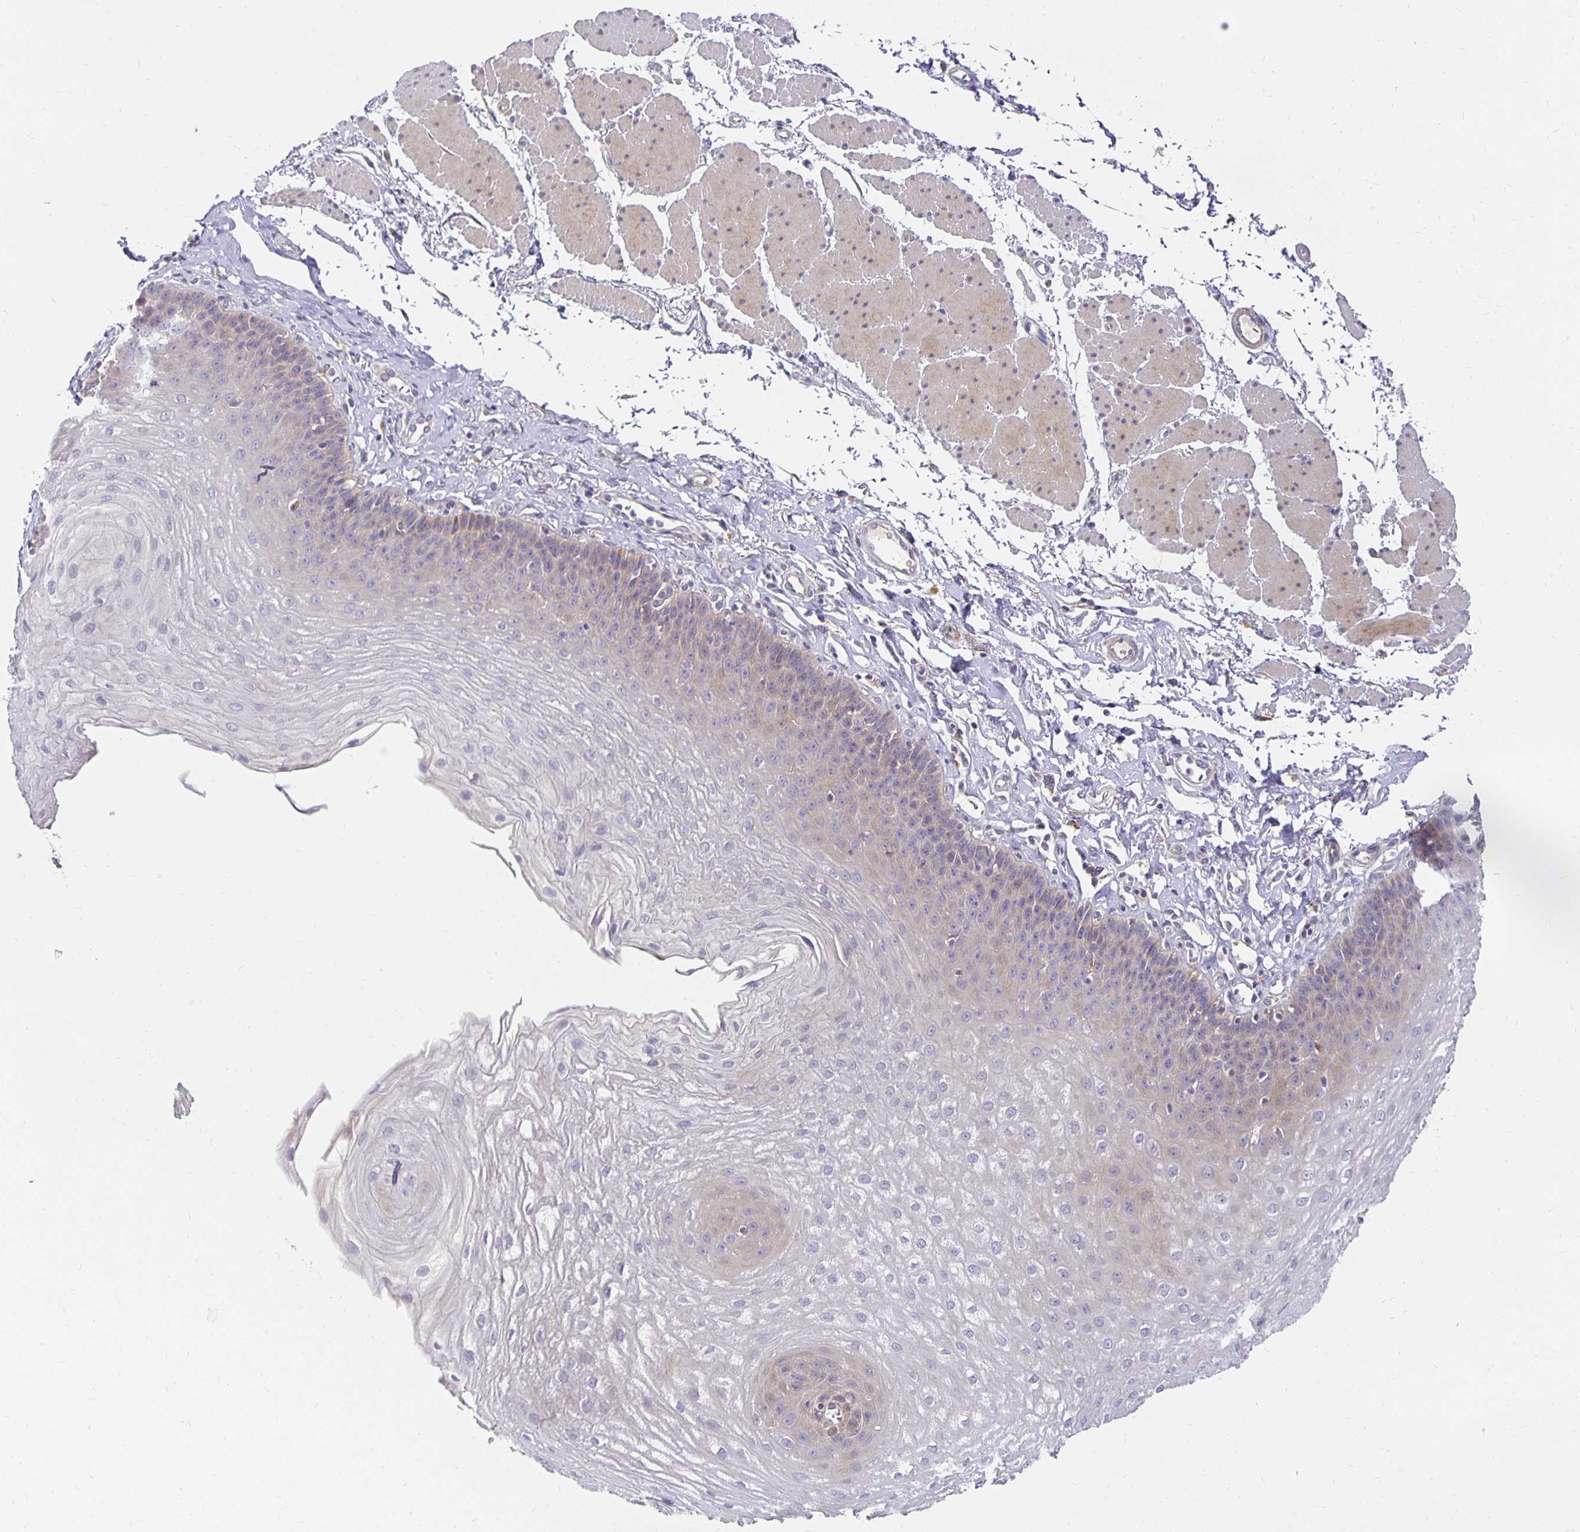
{"staining": {"intensity": "negative", "quantity": "none", "location": "none"}, "tissue": "esophagus", "cell_type": "Squamous epithelial cells", "image_type": "normal", "snomed": [{"axis": "morphology", "description": "Normal tissue, NOS"}, {"axis": "topography", "description": "Esophagus"}], "caption": "This is a histopathology image of IHC staining of benign esophagus, which shows no staining in squamous epithelial cells.", "gene": "PLOD1", "patient": {"sex": "female", "age": 81}}